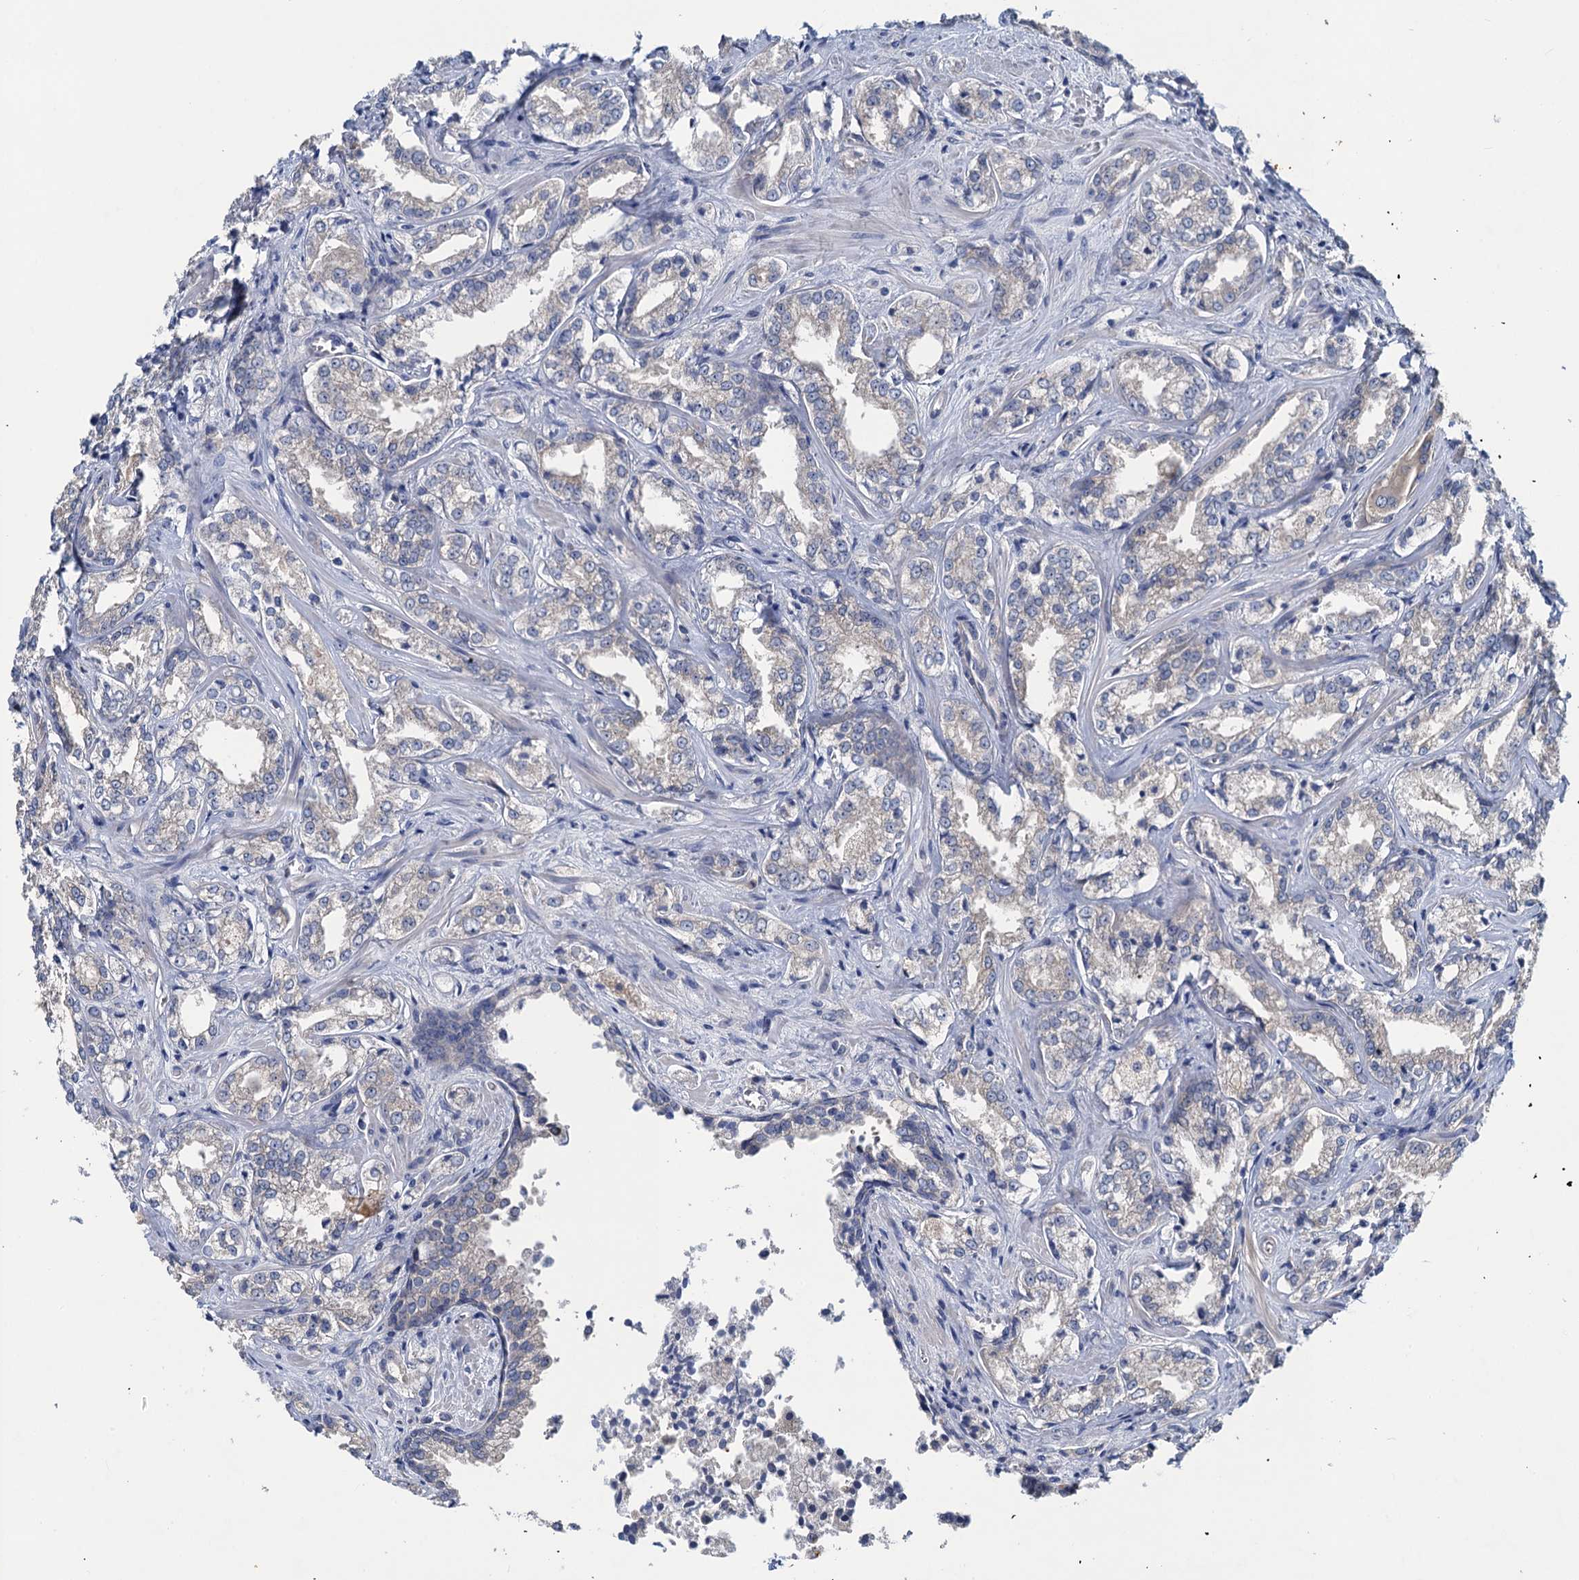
{"staining": {"intensity": "negative", "quantity": "none", "location": "none"}, "tissue": "prostate cancer", "cell_type": "Tumor cells", "image_type": "cancer", "snomed": [{"axis": "morphology", "description": "Adenocarcinoma, Low grade"}, {"axis": "topography", "description": "Prostate"}], "caption": "The immunohistochemistry histopathology image has no significant expression in tumor cells of prostate cancer (adenocarcinoma (low-grade)) tissue. Brightfield microscopy of immunohistochemistry (IHC) stained with DAB (3,3'-diaminobenzidine) (brown) and hematoxylin (blue), captured at high magnification.", "gene": "SNAP29", "patient": {"sex": "male", "age": 47}}